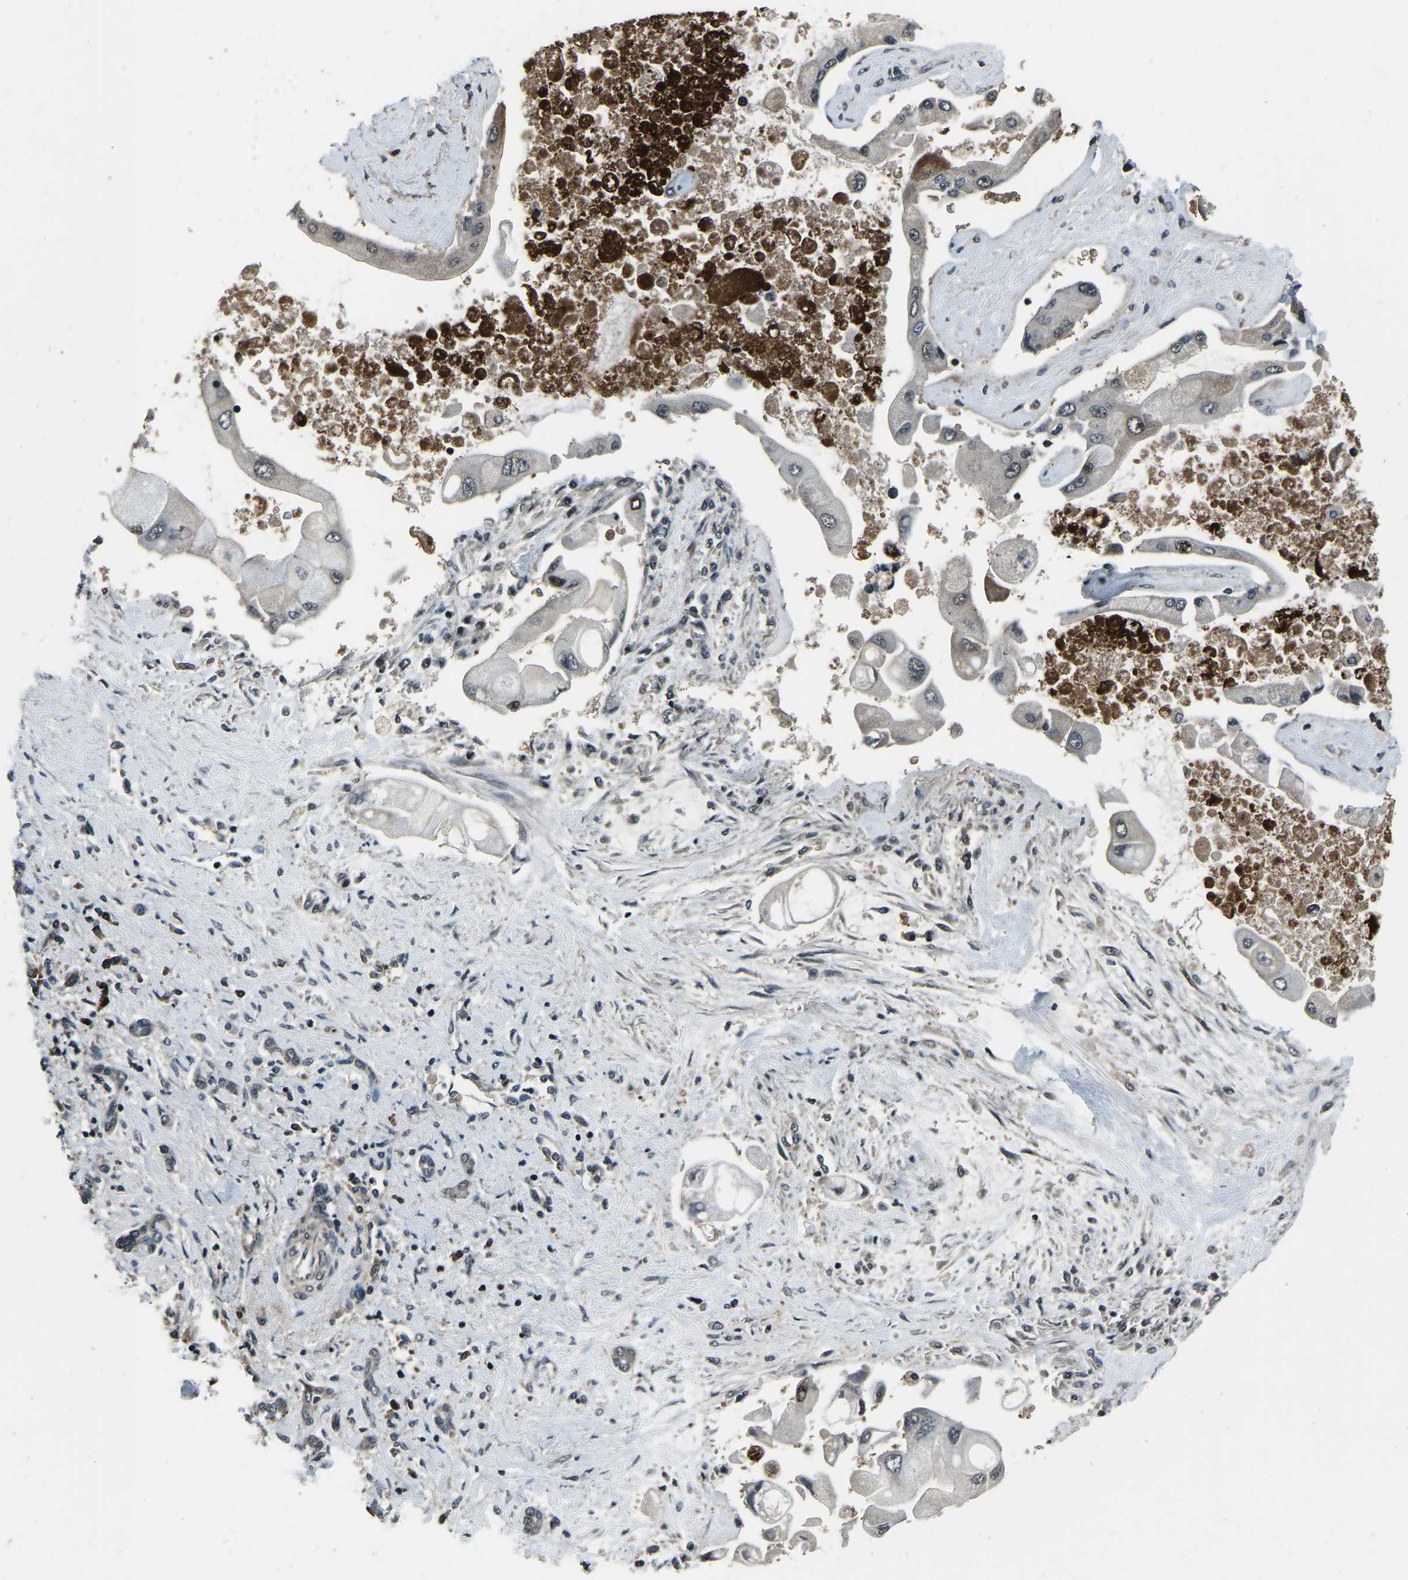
{"staining": {"intensity": "weak", "quantity": "25%-75%", "location": "nuclear"}, "tissue": "liver cancer", "cell_type": "Tumor cells", "image_type": "cancer", "snomed": [{"axis": "morphology", "description": "Cholangiocarcinoma"}, {"axis": "topography", "description": "Liver"}], "caption": "Immunohistochemical staining of liver cholangiocarcinoma reveals low levels of weak nuclear protein positivity in about 25%-75% of tumor cells. The protein of interest is shown in brown color, while the nuclei are stained blue.", "gene": "ANKIB1", "patient": {"sex": "male", "age": 50}}